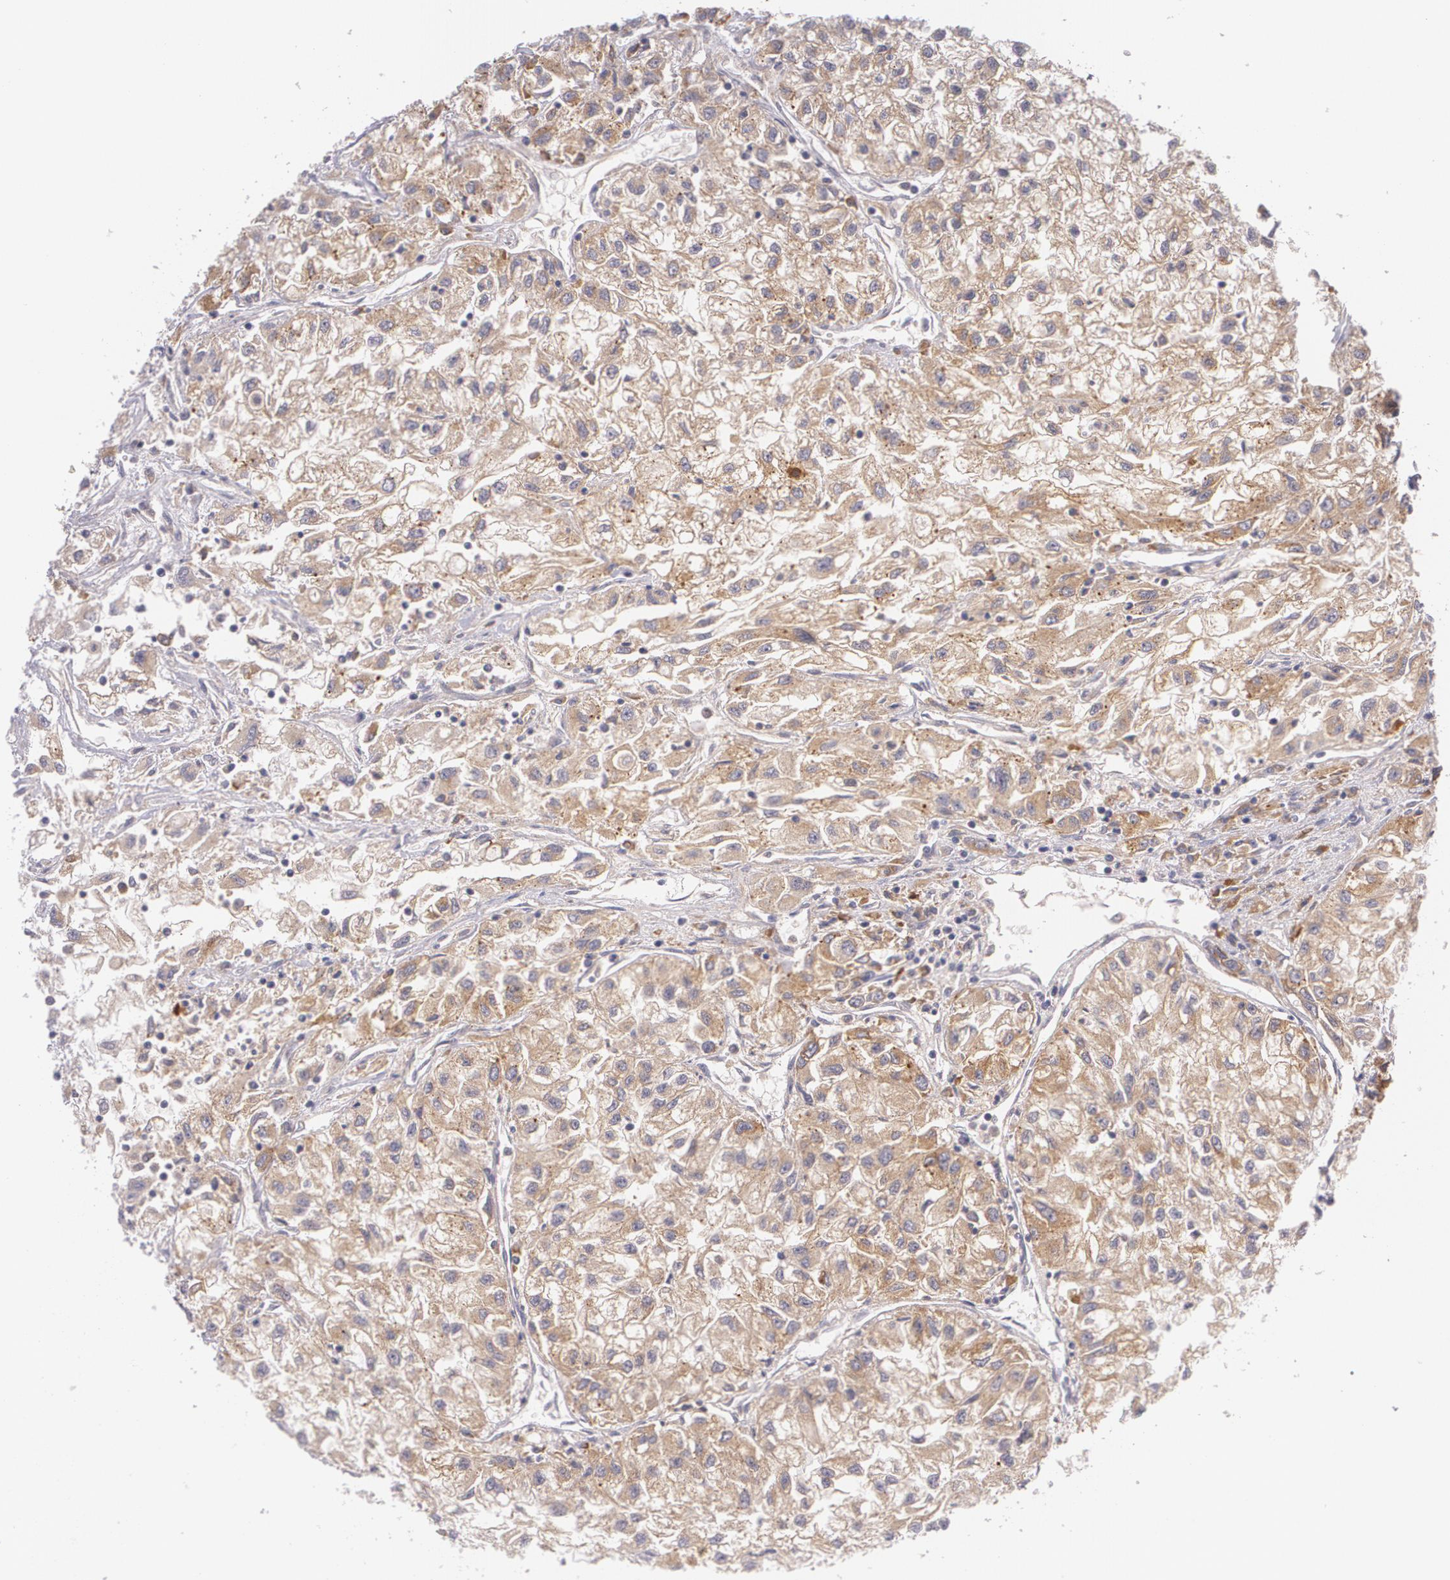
{"staining": {"intensity": "moderate", "quantity": ">75%", "location": "cytoplasmic/membranous"}, "tissue": "renal cancer", "cell_type": "Tumor cells", "image_type": "cancer", "snomed": [{"axis": "morphology", "description": "Adenocarcinoma, NOS"}, {"axis": "topography", "description": "Kidney"}], "caption": "An IHC micrograph of tumor tissue is shown. Protein staining in brown shows moderate cytoplasmic/membranous positivity in renal adenocarcinoma within tumor cells.", "gene": "CCL17", "patient": {"sex": "male", "age": 59}}